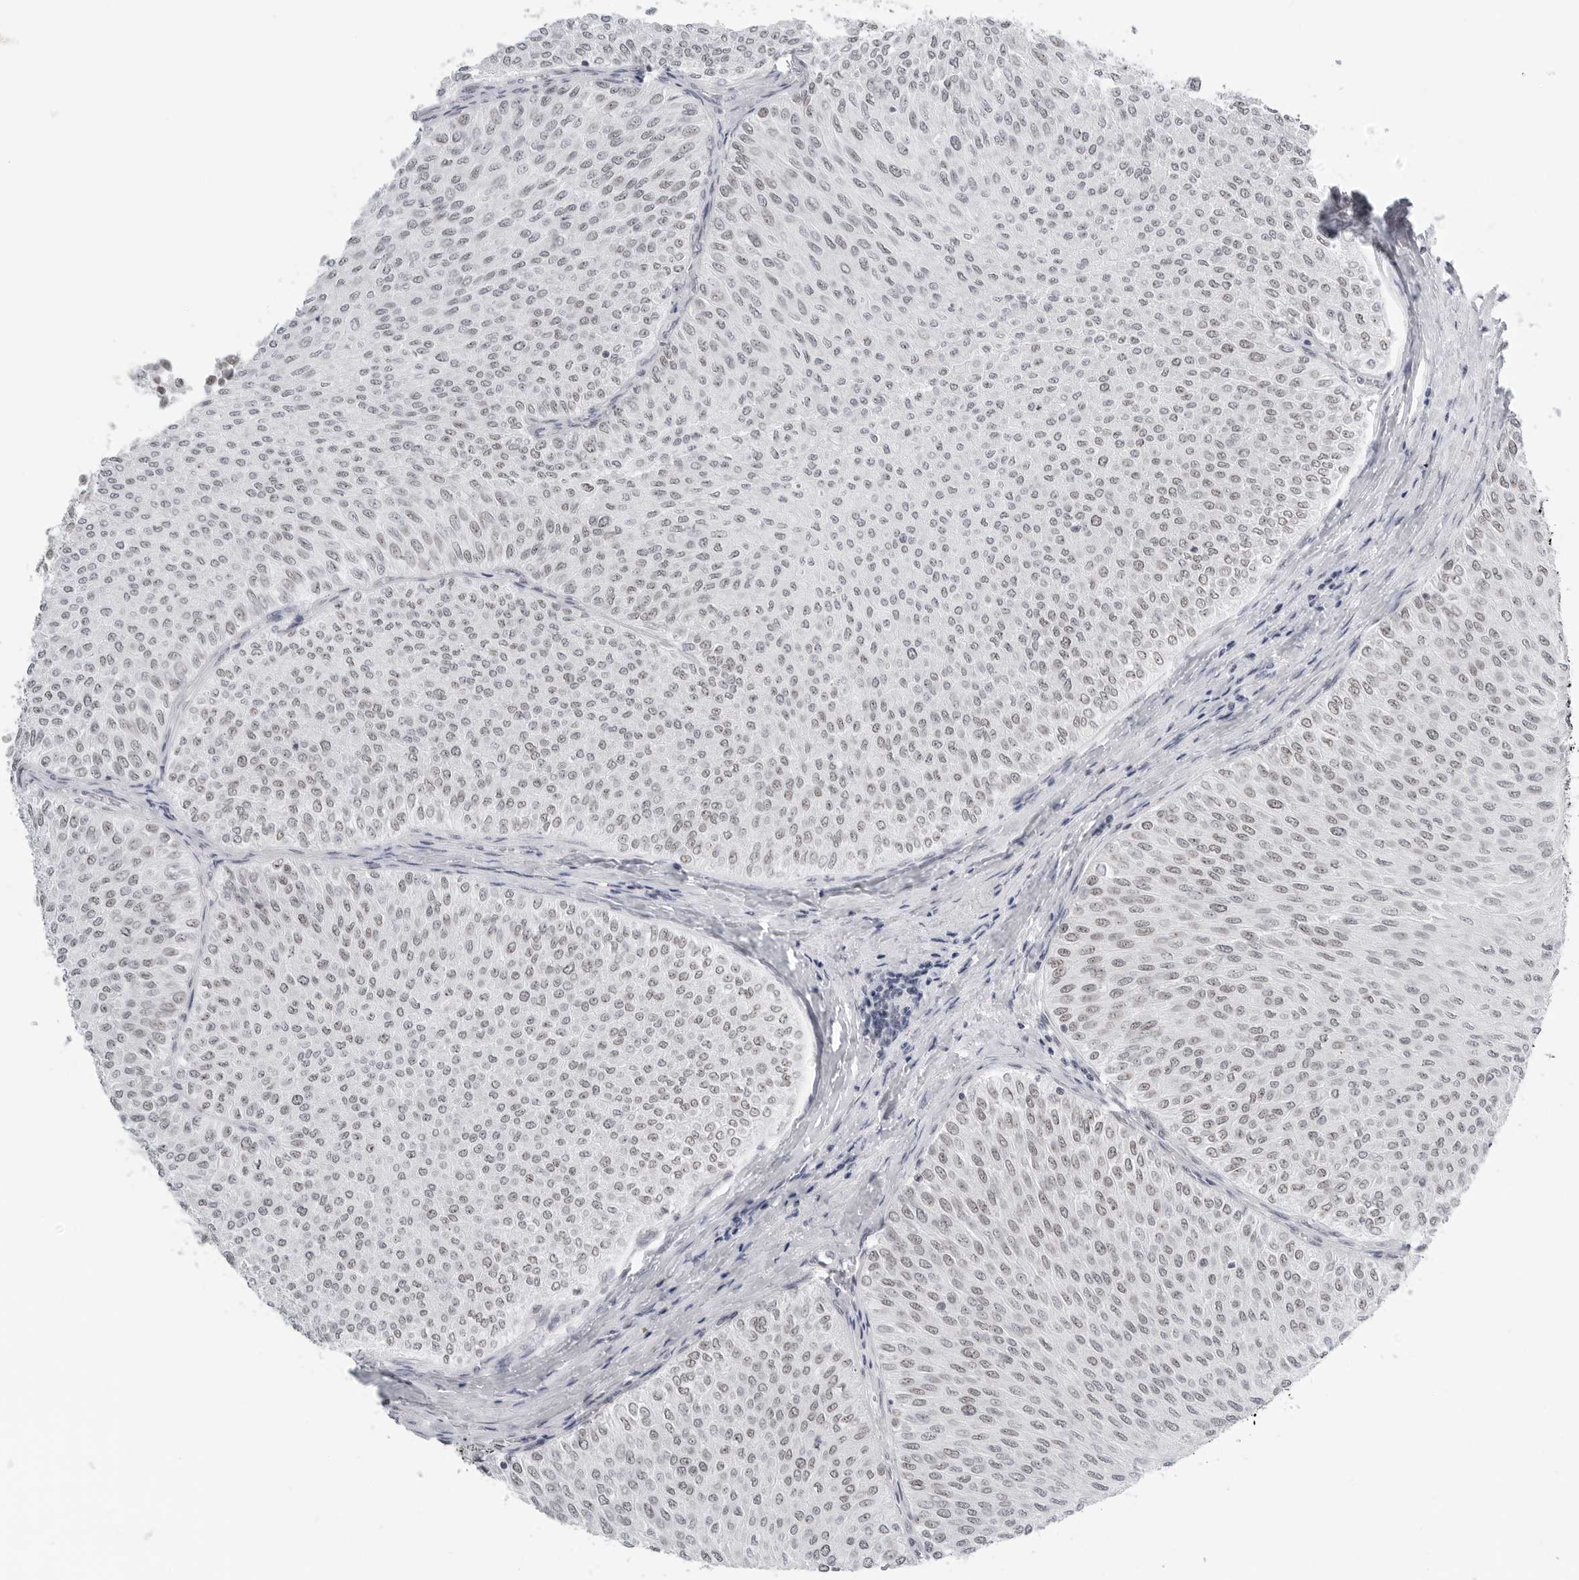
{"staining": {"intensity": "weak", "quantity": "<25%", "location": "nuclear"}, "tissue": "urothelial cancer", "cell_type": "Tumor cells", "image_type": "cancer", "snomed": [{"axis": "morphology", "description": "Urothelial carcinoma, Low grade"}, {"axis": "topography", "description": "Urinary bladder"}], "caption": "DAB (3,3'-diaminobenzidine) immunohistochemical staining of urothelial cancer displays no significant expression in tumor cells.", "gene": "WRAP53", "patient": {"sex": "male", "age": 78}}